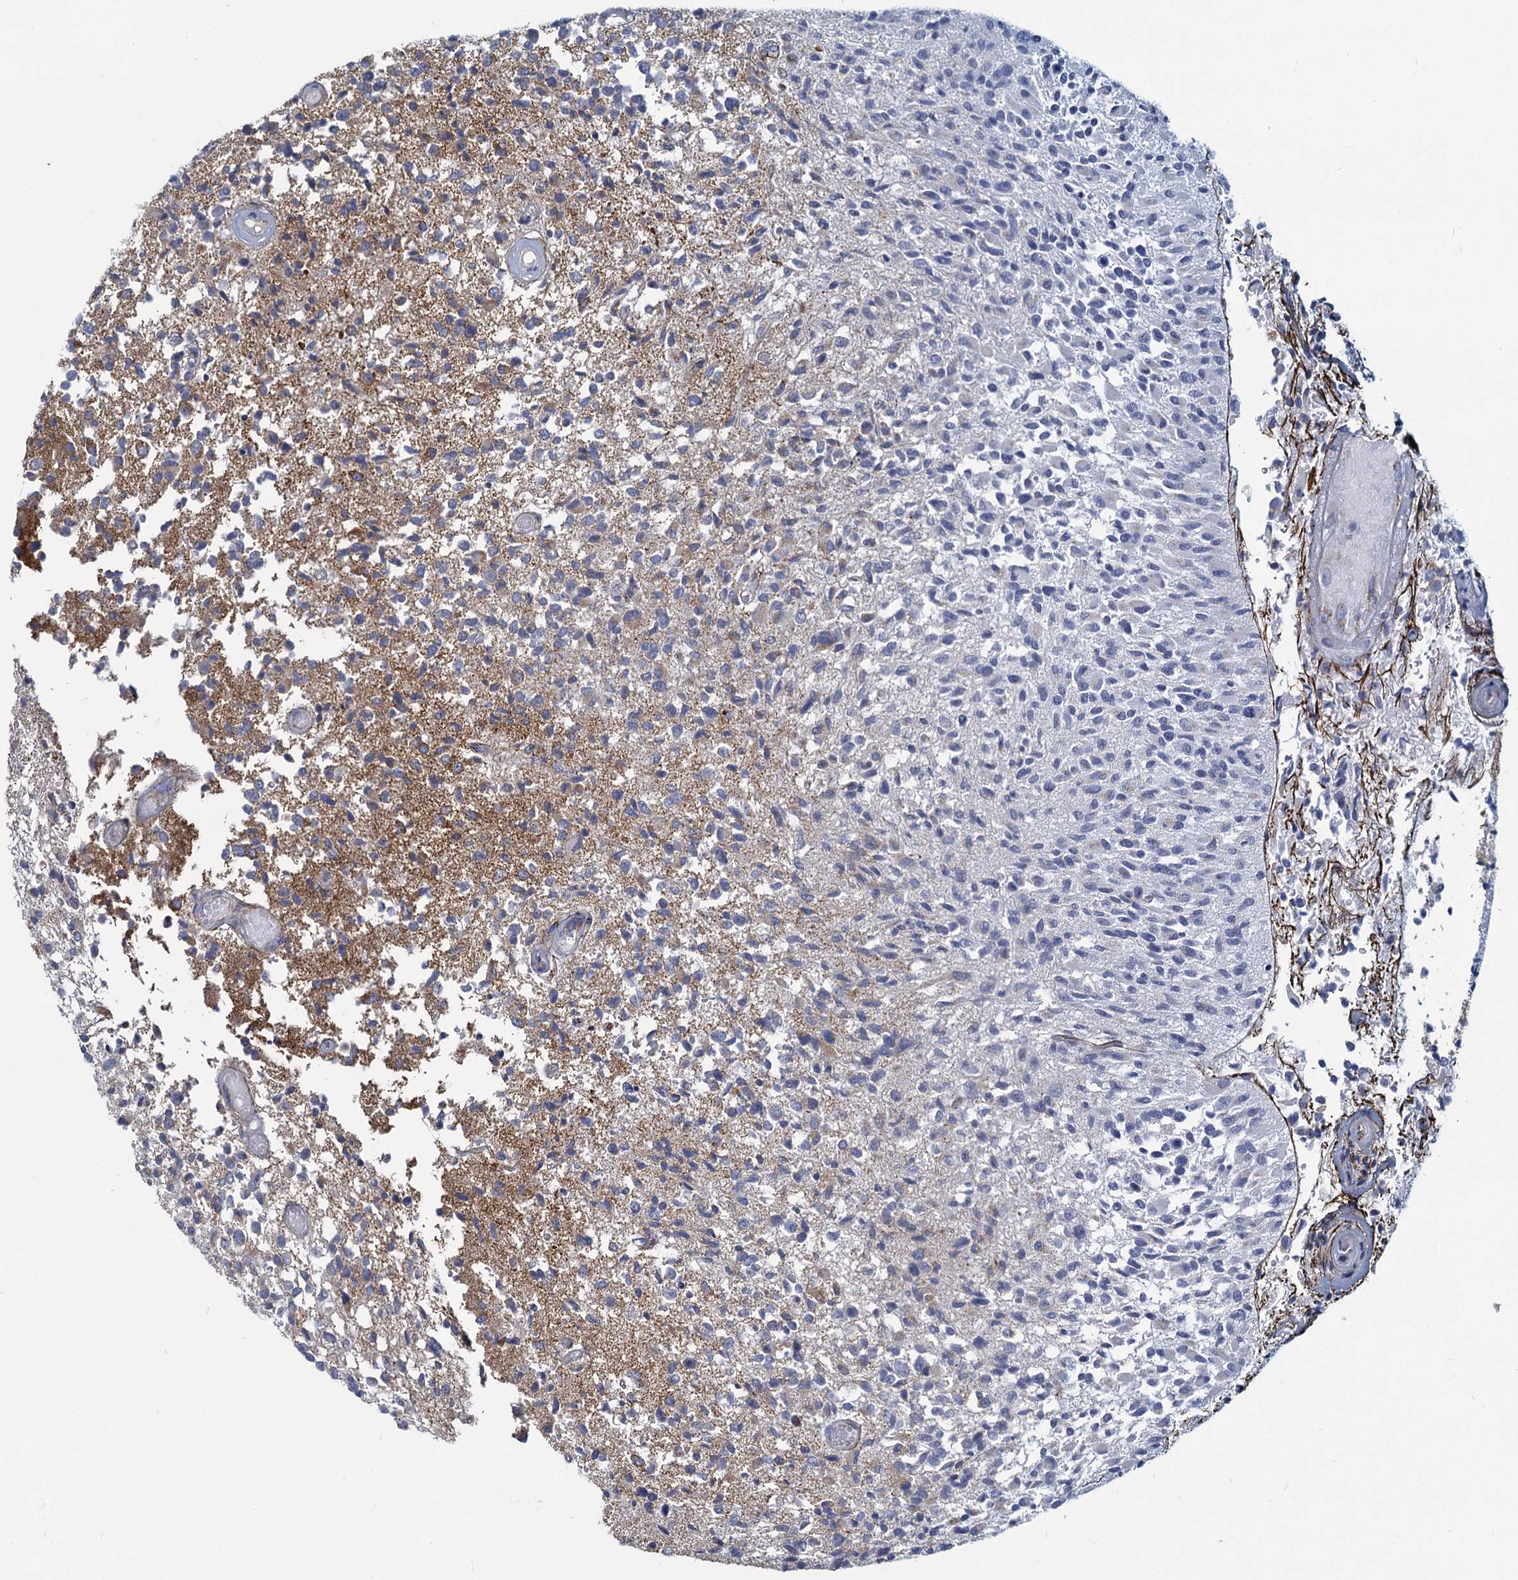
{"staining": {"intensity": "moderate", "quantity": "<25%", "location": "cytoplasmic/membranous"}, "tissue": "glioma", "cell_type": "Tumor cells", "image_type": "cancer", "snomed": [{"axis": "morphology", "description": "Glioma, malignant, High grade"}, {"axis": "morphology", "description": "Glioblastoma, NOS"}, {"axis": "topography", "description": "Brain"}], "caption": "Human glioma stained for a protein (brown) demonstrates moderate cytoplasmic/membranous positive staining in about <25% of tumor cells.", "gene": "ADCY2", "patient": {"sex": "male", "age": 60}}